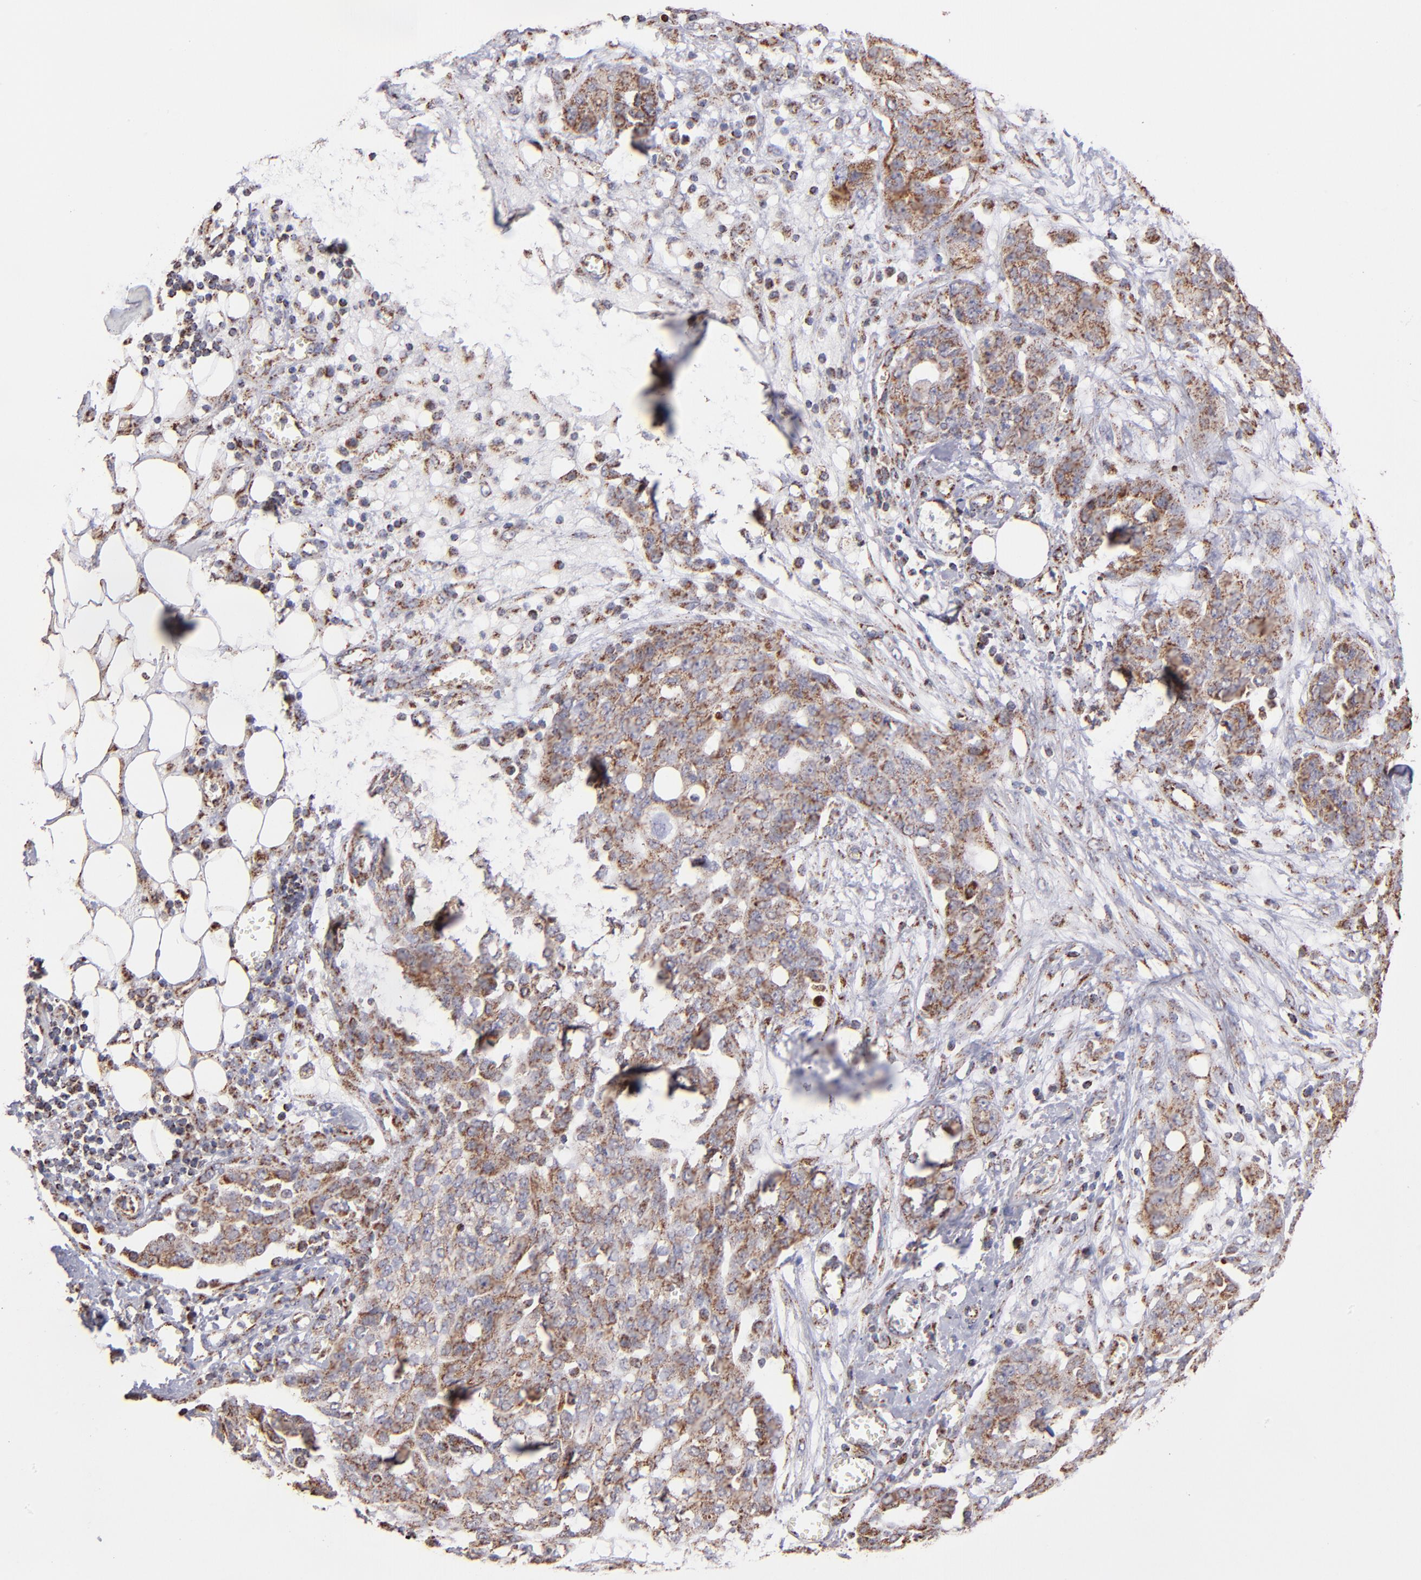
{"staining": {"intensity": "weak", "quantity": ">75%", "location": "cytoplasmic/membranous"}, "tissue": "ovarian cancer", "cell_type": "Tumor cells", "image_type": "cancer", "snomed": [{"axis": "morphology", "description": "Cystadenocarcinoma, serous, NOS"}, {"axis": "topography", "description": "Soft tissue"}, {"axis": "topography", "description": "Ovary"}], "caption": "Brown immunohistochemical staining in human ovarian serous cystadenocarcinoma demonstrates weak cytoplasmic/membranous expression in approximately >75% of tumor cells. Ihc stains the protein in brown and the nuclei are stained blue.", "gene": "DLST", "patient": {"sex": "female", "age": 57}}